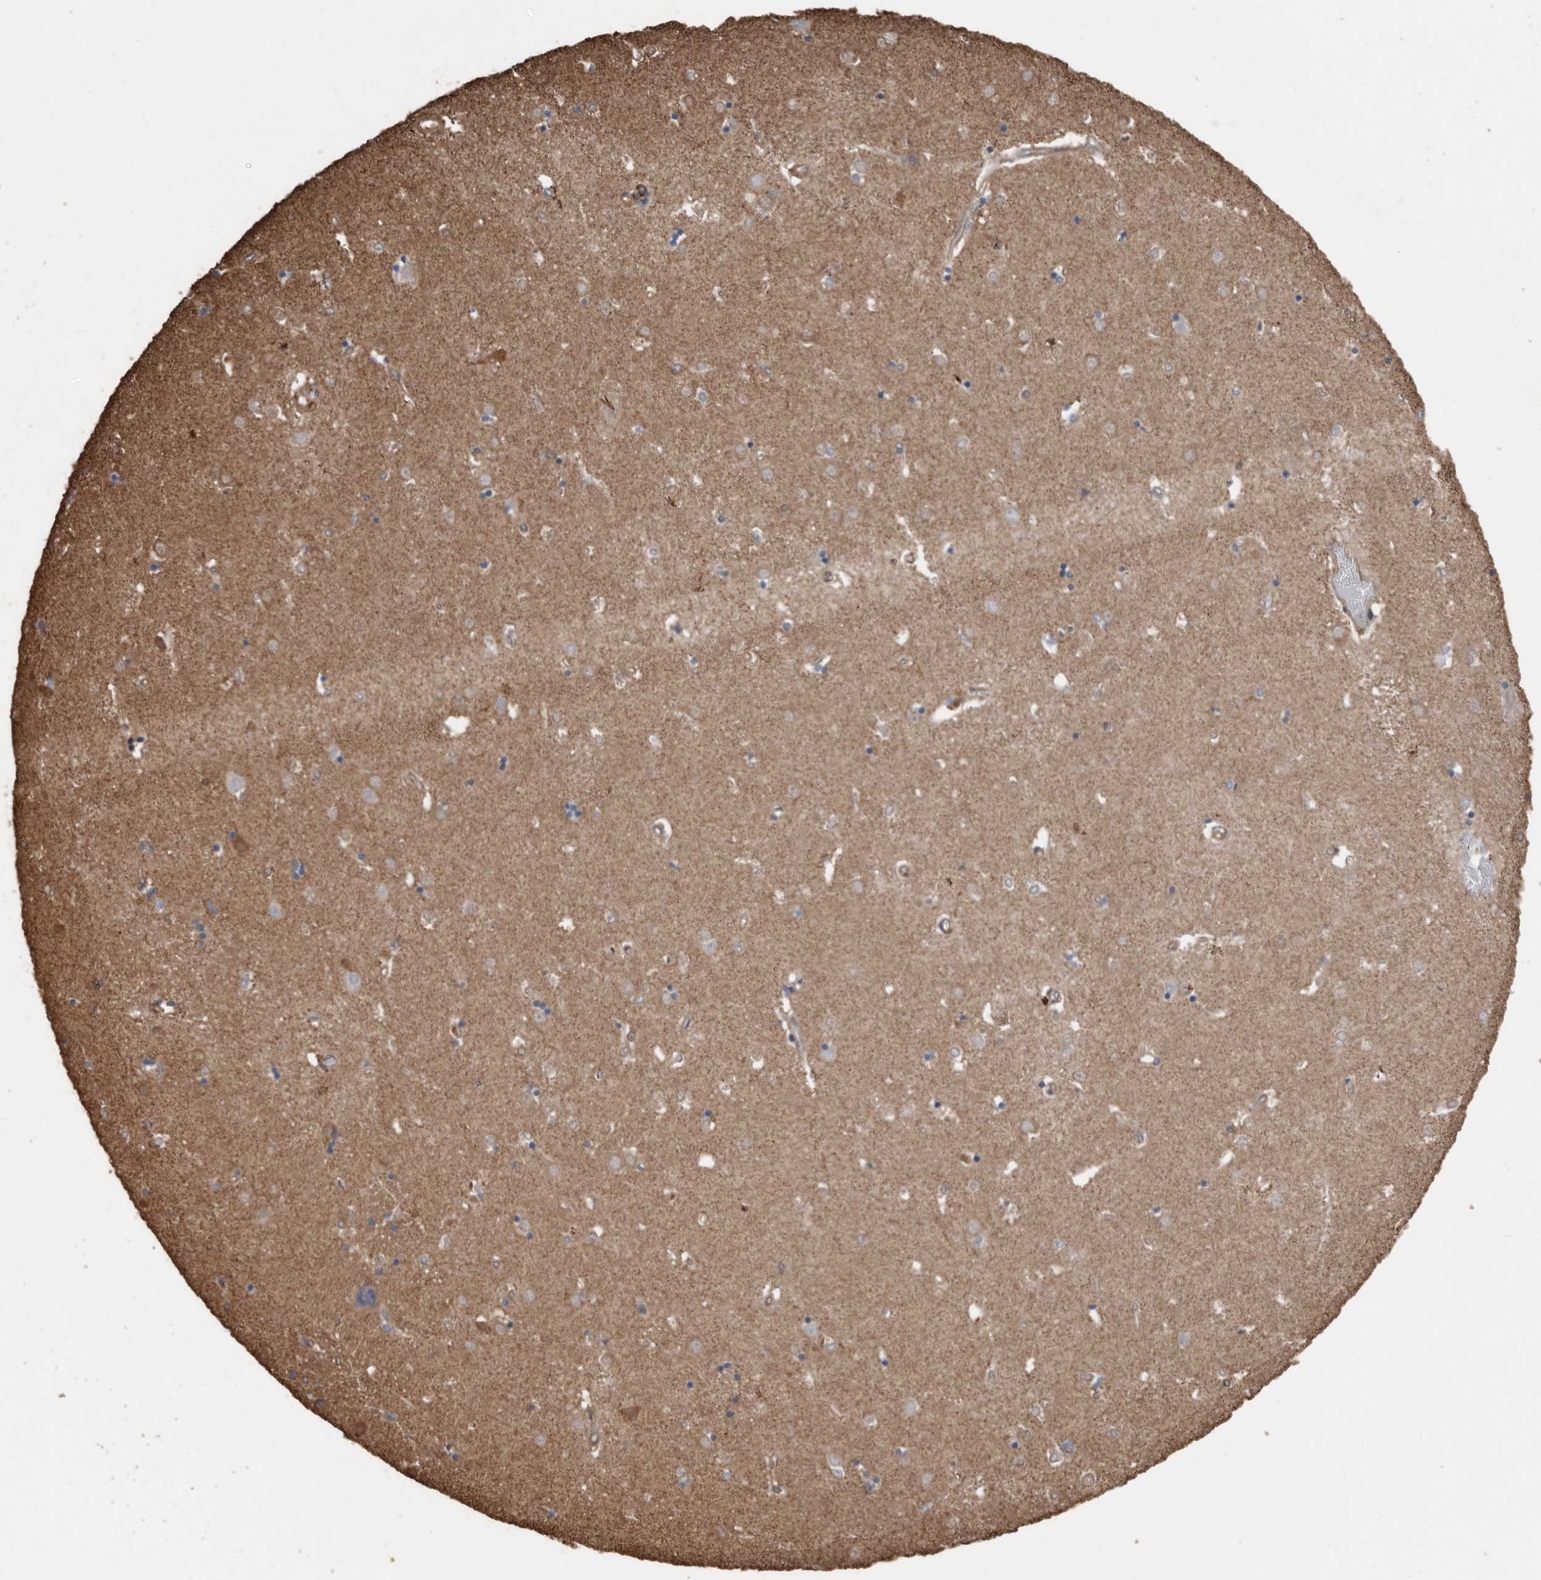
{"staining": {"intensity": "moderate", "quantity": "<25%", "location": "cytoplasmic/membranous"}, "tissue": "caudate", "cell_type": "Glial cells", "image_type": "normal", "snomed": [{"axis": "morphology", "description": "Normal tissue, NOS"}, {"axis": "topography", "description": "Lateral ventricle wall"}], "caption": "Immunohistochemistry (IHC) of normal human caudate displays low levels of moderate cytoplasmic/membranous expression in approximately <25% of glial cells. (Stains: DAB (3,3'-diaminobenzidine) in brown, nuclei in blue, Microscopy: brightfield microscopy at high magnification).", "gene": "DENND6B", "patient": {"sex": "male", "age": 45}}